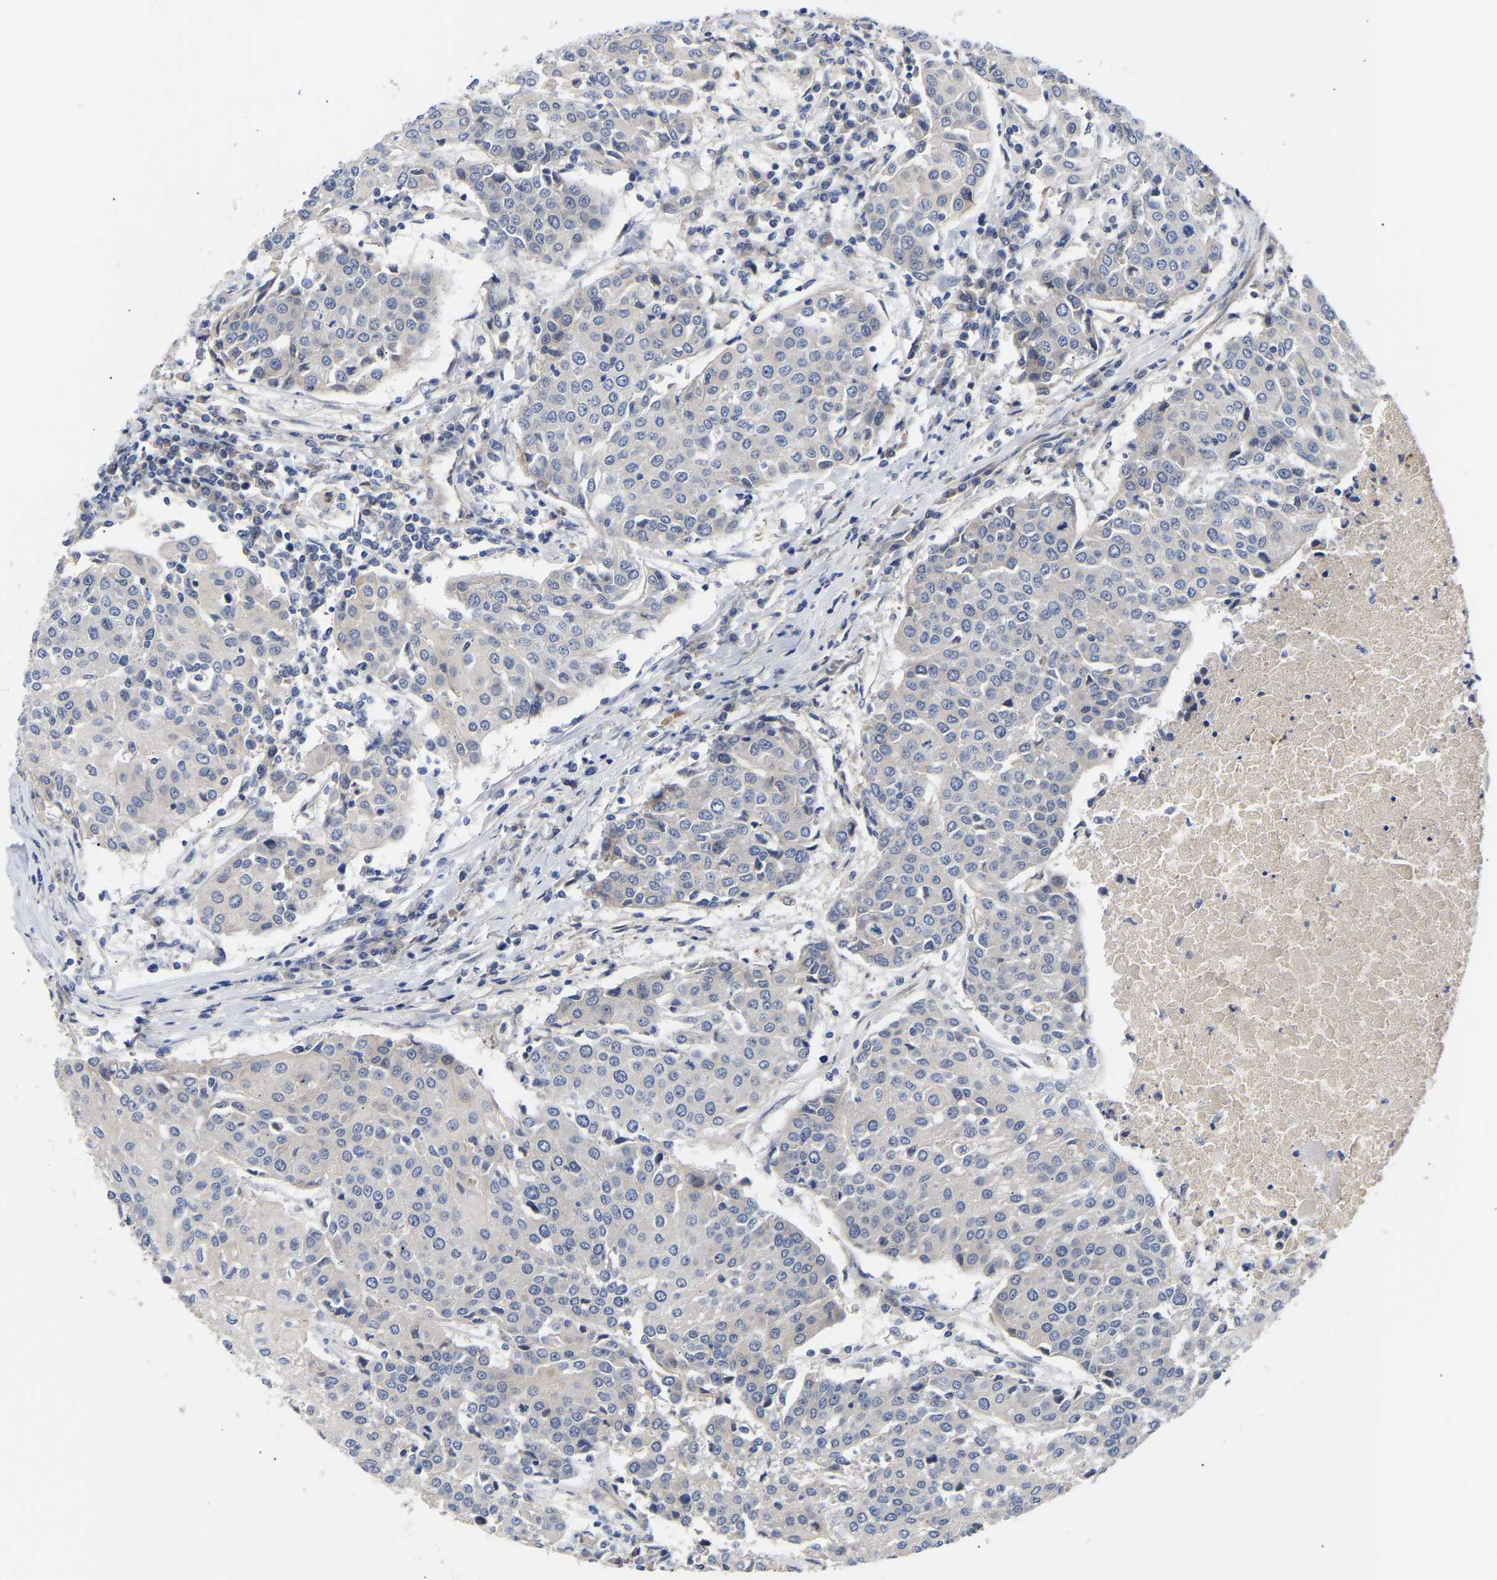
{"staining": {"intensity": "negative", "quantity": "none", "location": "none"}, "tissue": "urothelial cancer", "cell_type": "Tumor cells", "image_type": "cancer", "snomed": [{"axis": "morphology", "description": "Urothelial carcinoma, High grade"}, {"axis": "topography", "description": "Urinary bladder"}], "caption": "A micrograph of human urothelial cancer is negative for staining in tumor cells. (Immunohistochemistry, brightfield microscopy, high magnification).", "gene": "KASH5", "patient": {"sex": "female", "age": 85}}